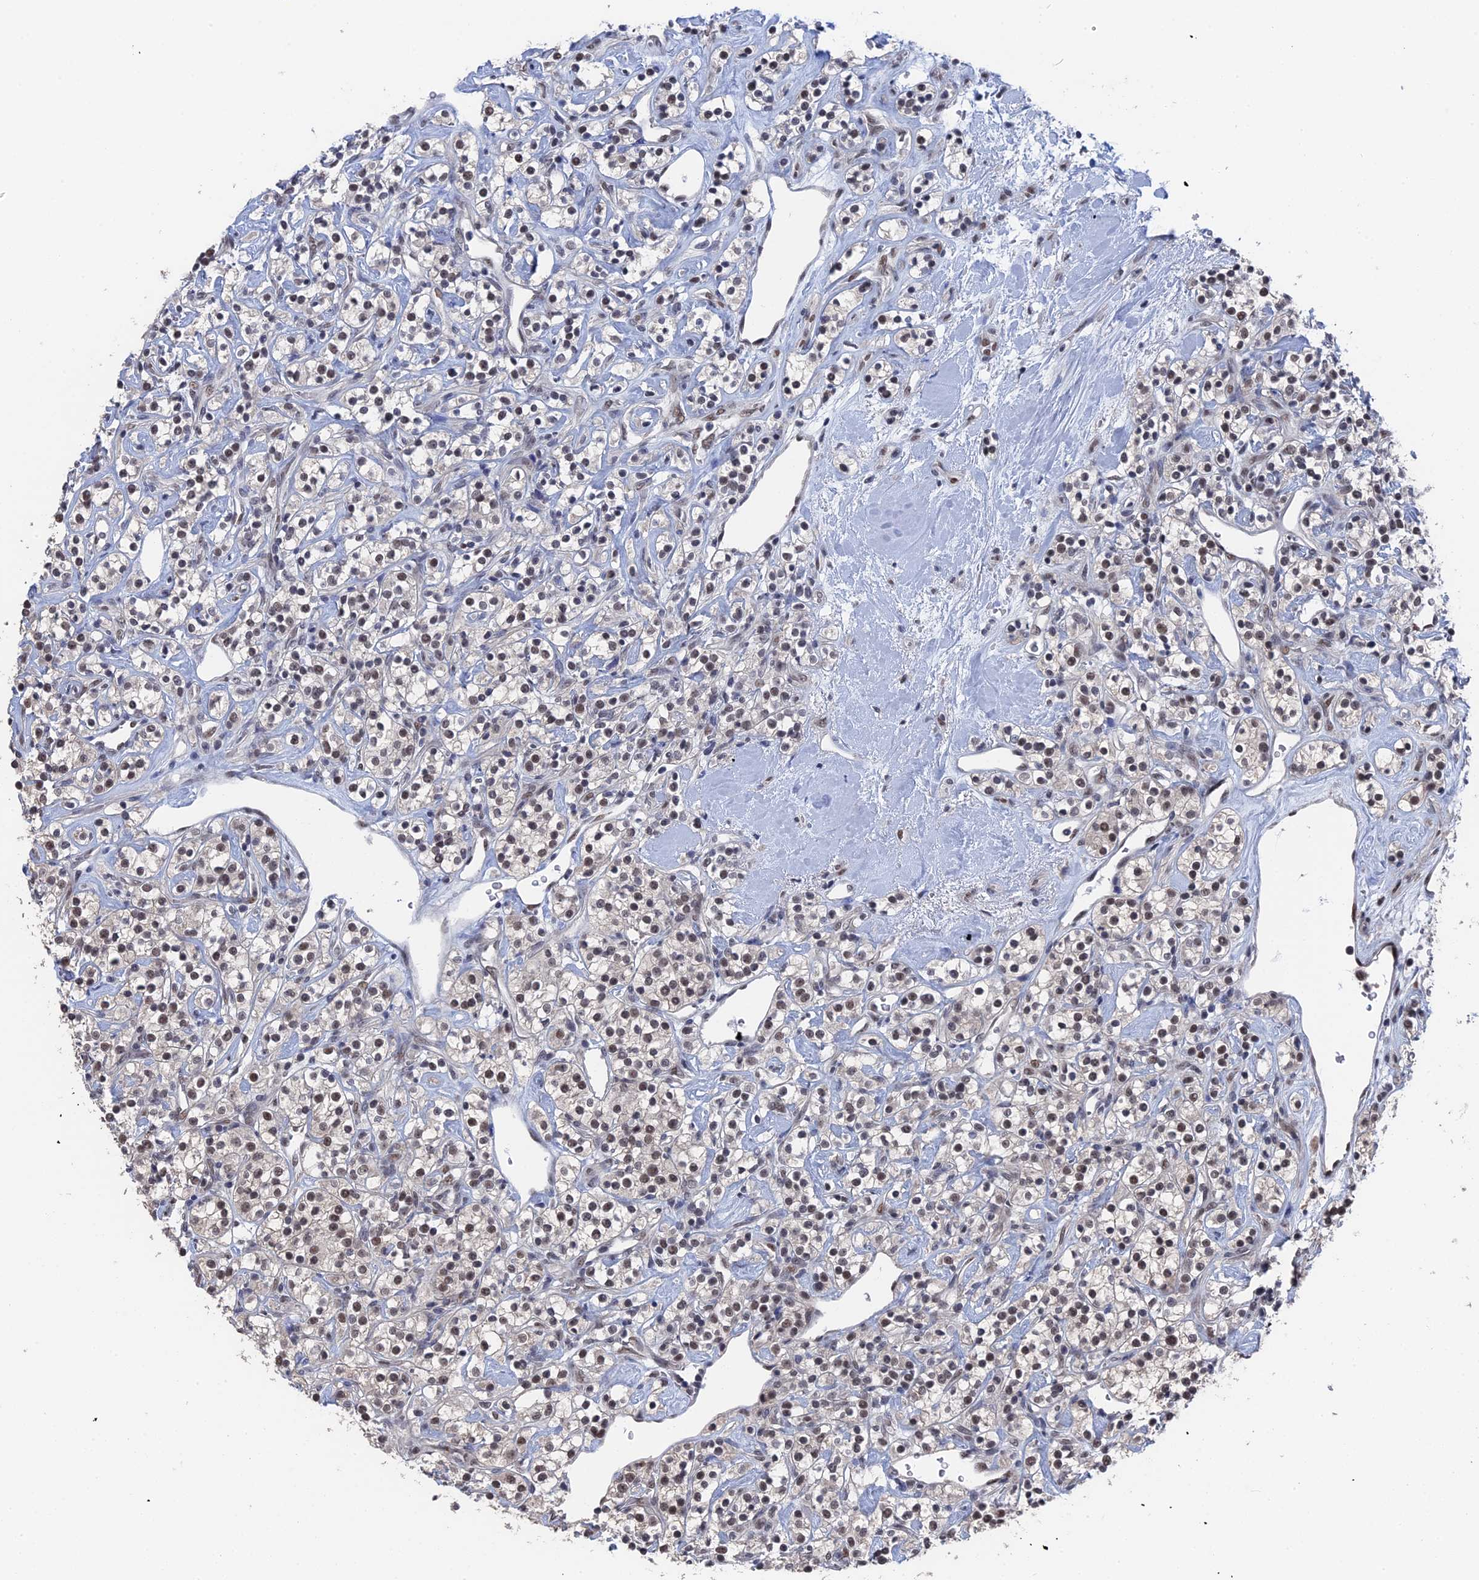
{"staining": {"intensity": "moderate", "quantity": ">75%", "location": "nuclear"}, "tissue": "renal cancer", "cell_type": "Tumor cells", "image_type": "cancer", "snomed": [{"axis": "morphology", "description": "Adenocarcinoma, NOS"}, {"axis": "topography", "description": "Kidney"}], "caption": "Moderate nuclear positivity is identified in about >75% of tumor cells in renal cancer.", "gene": "TSSC4", "patient": {"sex": "male", "age": 77}}